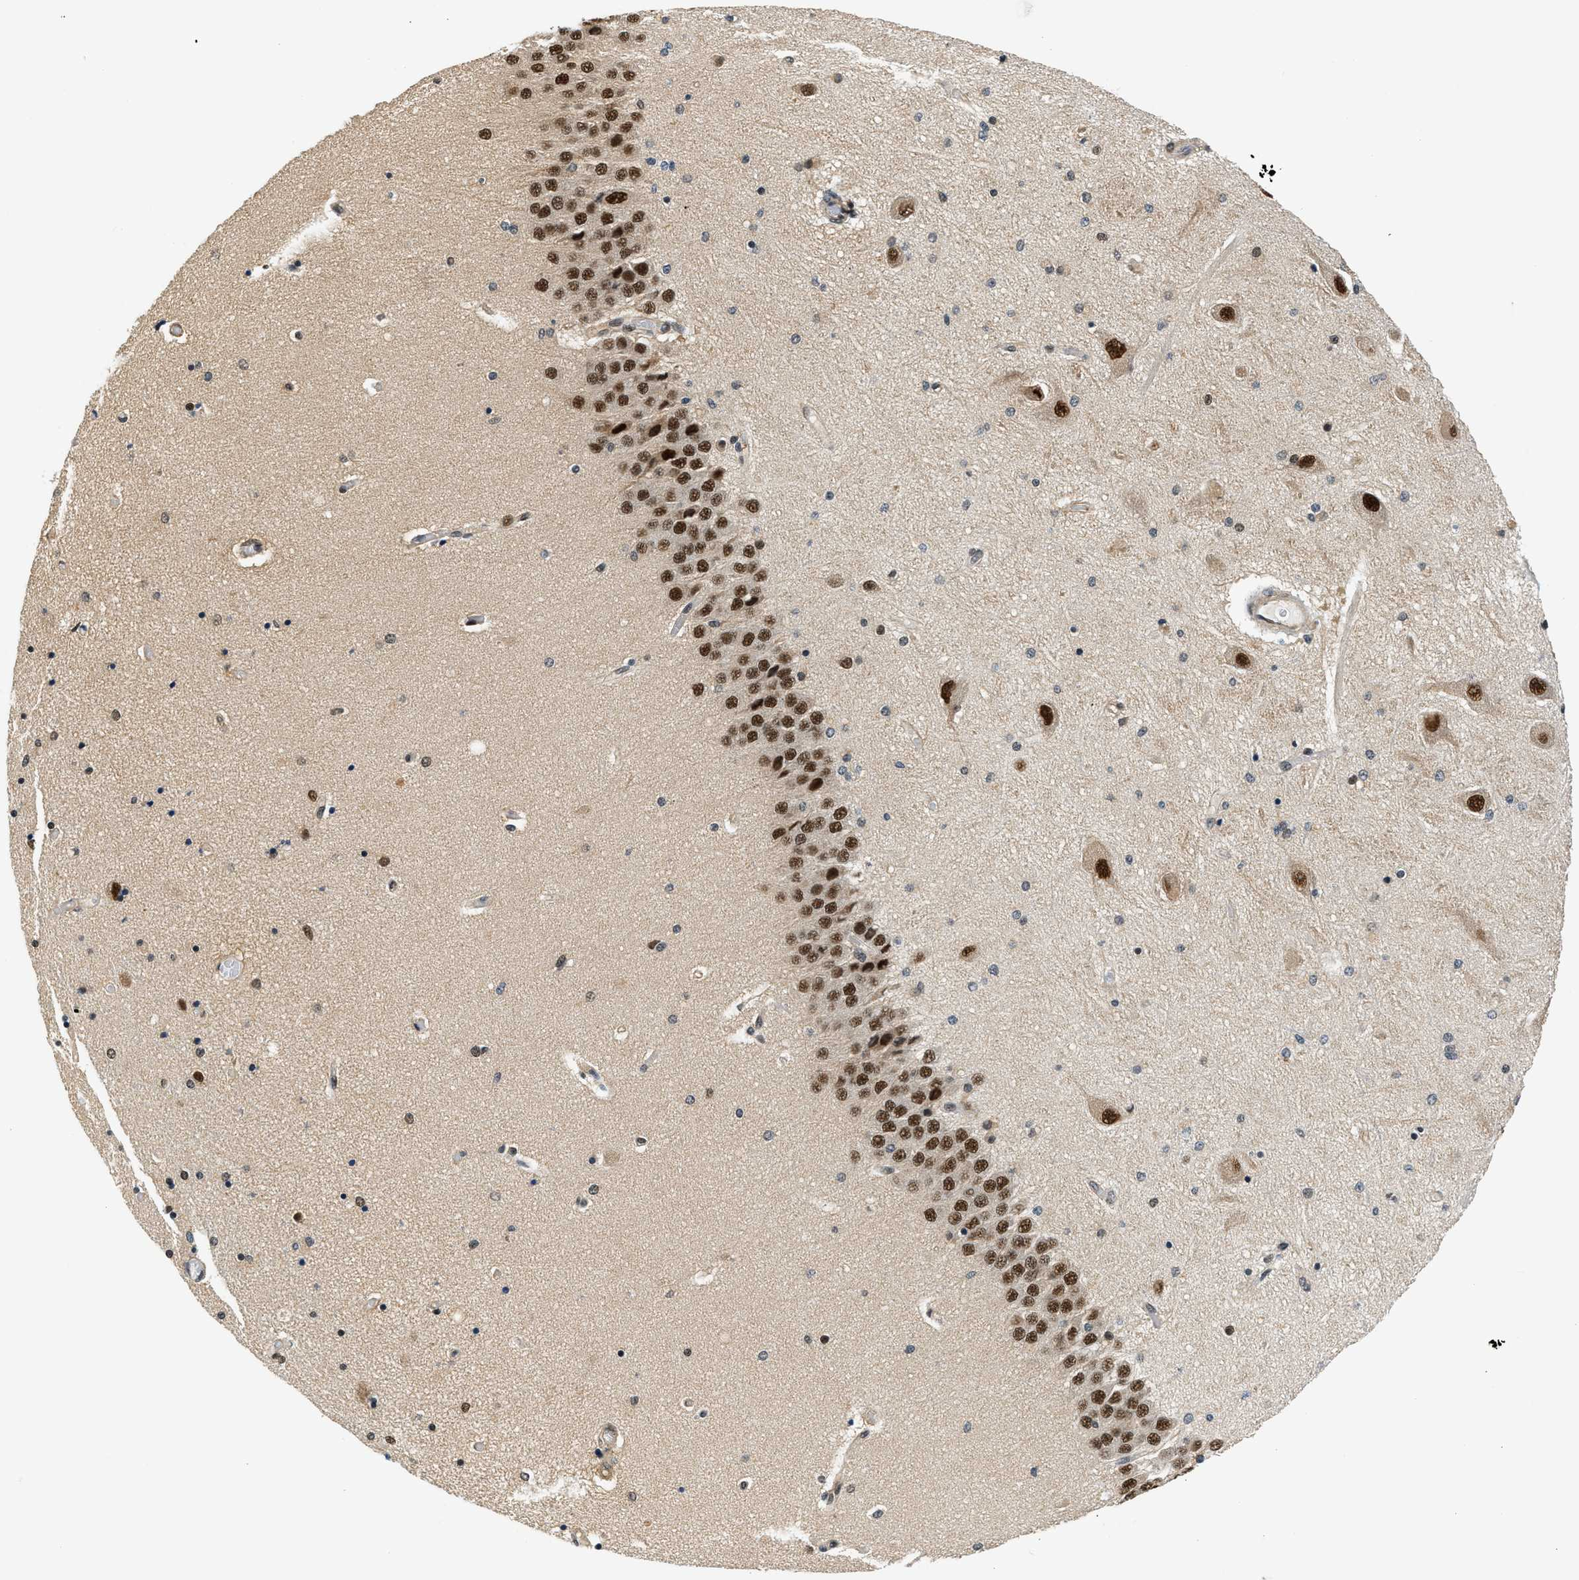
{"staining": {"intensity": "strong", "quantity": ">75%", "location": "nuclear"}, "tissue": "hippocampus", "cell_type": "Glial cells", "image_type": "normal", "snomed": [{"axis": "morphology", "description": "Normal tissue, NOS"}, {"axis": "topography", "description": "Hippocampus"}], "caption": "This micrograph reveals immunohistochemistry (IHC) staining of benign hippocampus, with high strong nuclear staining in about >75% of glial cells.", "gene": "PSMD3", "patient": {"sex": "female", "age": 54}}